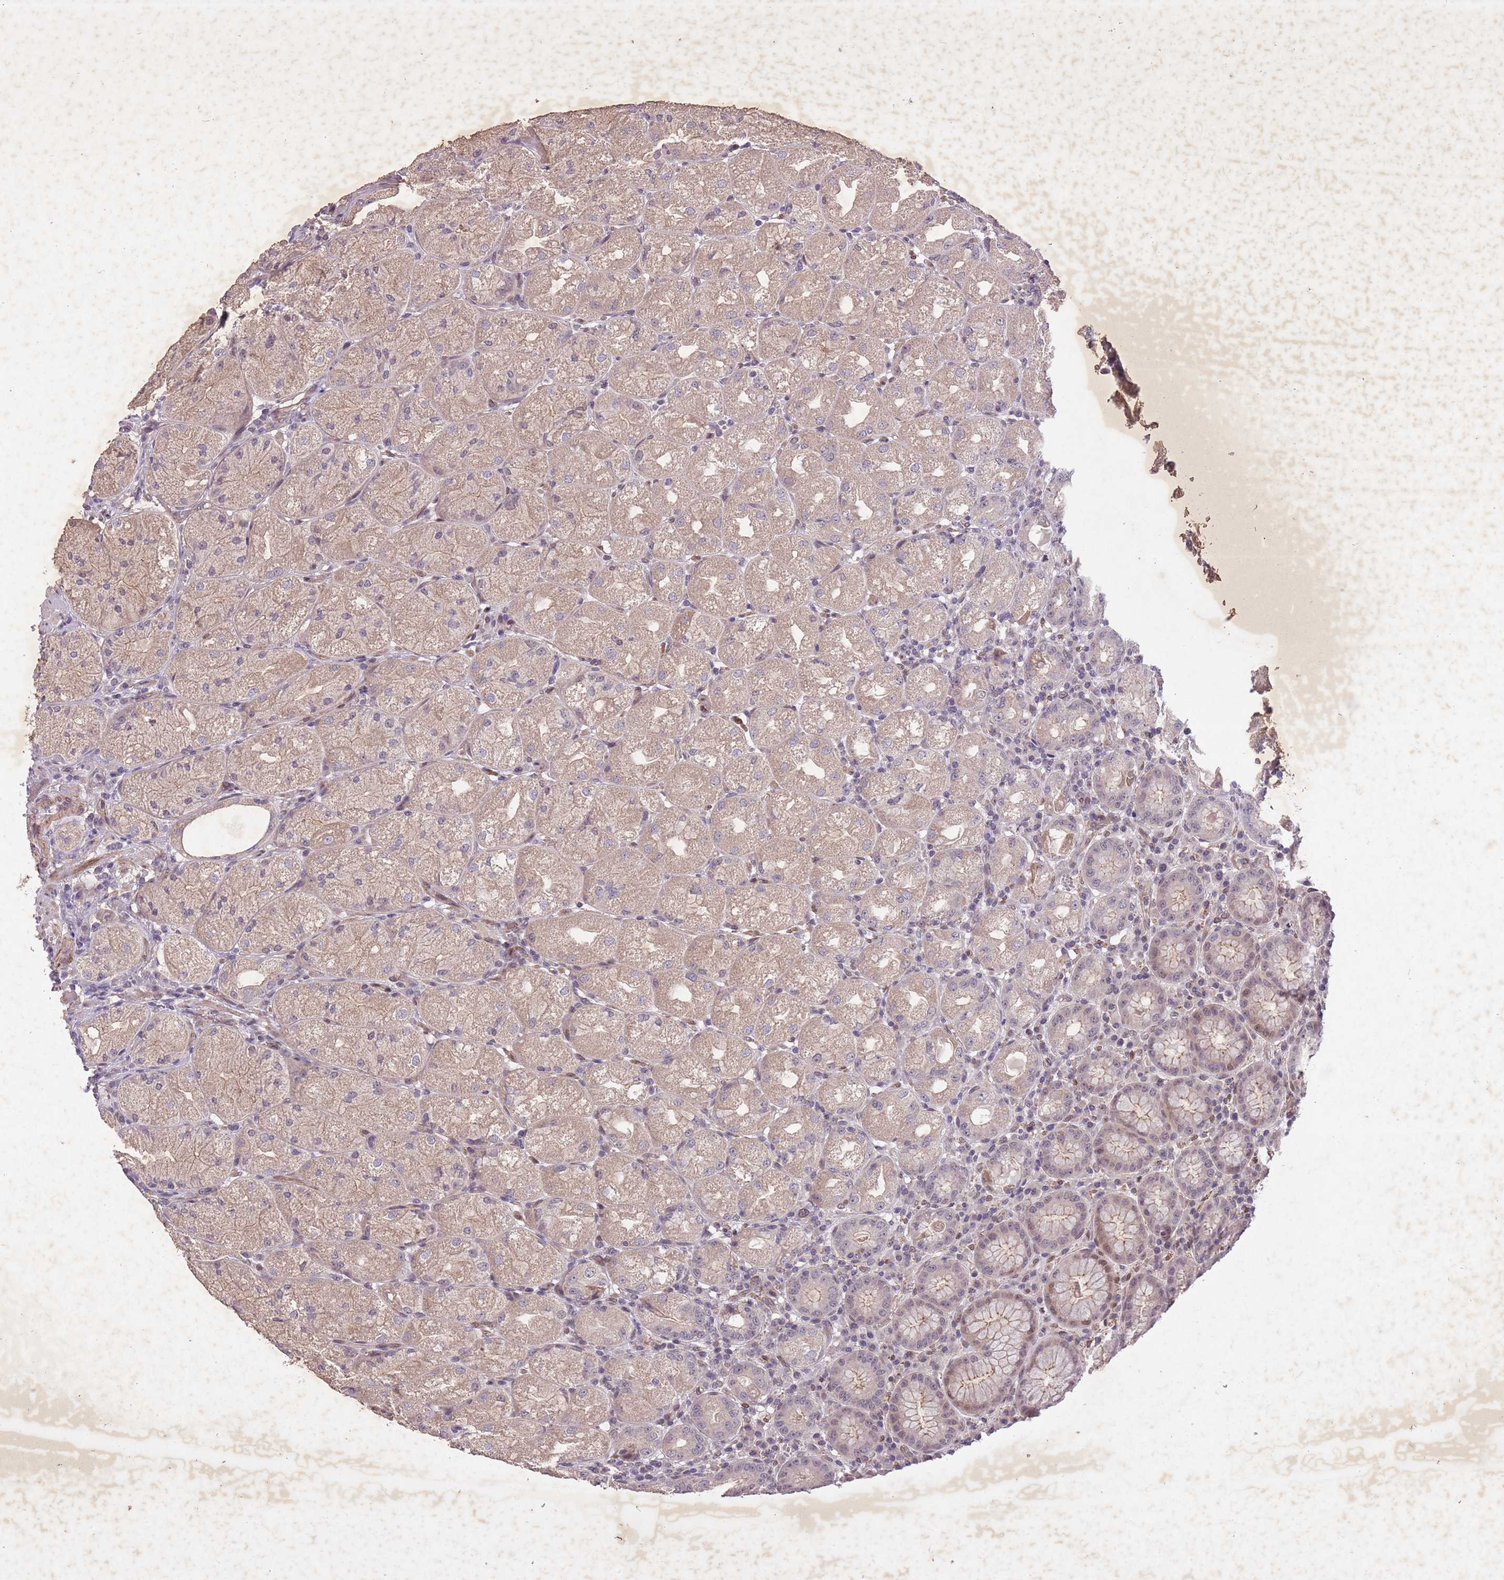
{"staining": {"intensity": "moderate", "quantity": "25%-75%", "location": "cytoplasmic/membranous,nuclear"}, "tissue": "stomach", "cell_type": "Glandular cells", "image_type": "normal", "snomed": [{"axis": "morphology", "description": "Normal tissue, NOS"}, {"axis": "topography", "description": "Stomach, upper"}], "caption": "Glandular cells demonstrate medium levels of moderate cytoplasmic/membranous,nuclear staining in approximately 25%-75% of cells in benign human stomach.", "gene": "CBX6", "patient": {"sex": "male", "age": 52}}